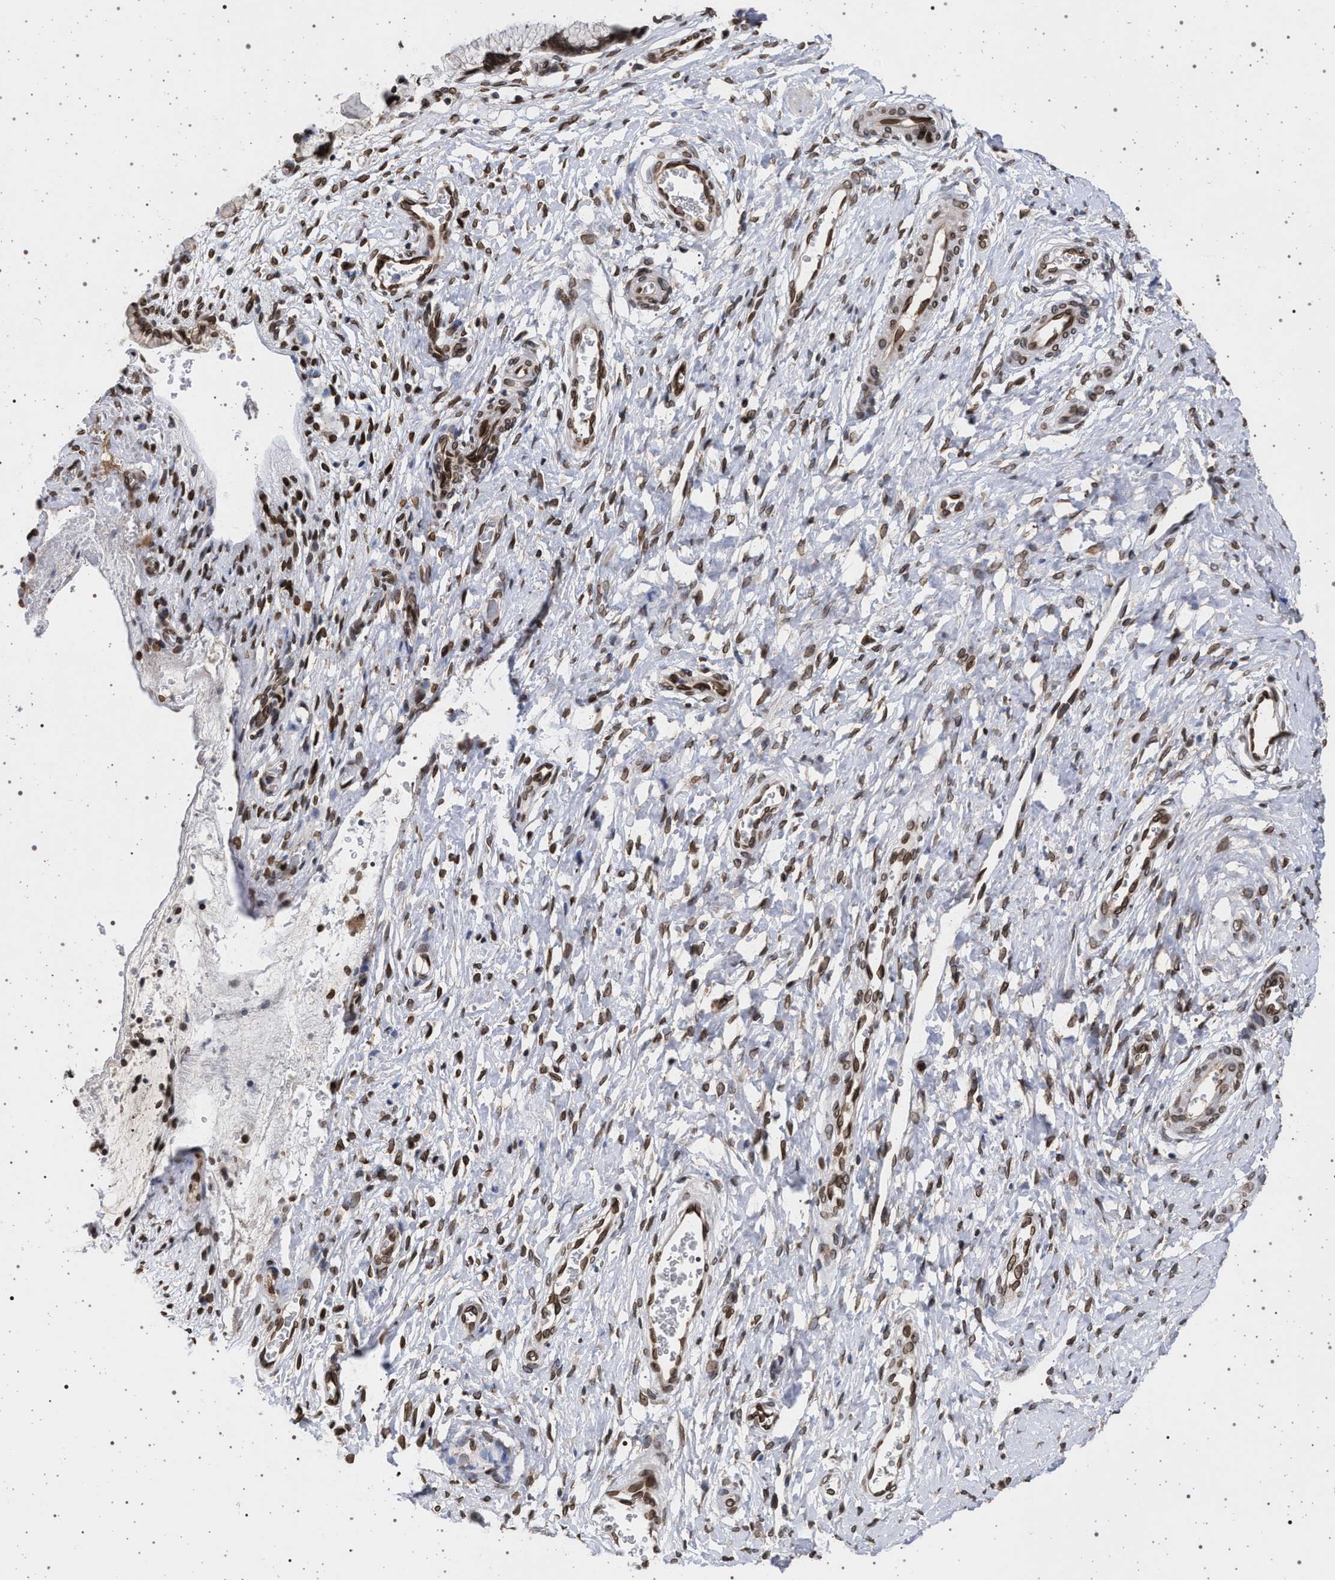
{"staining": {"intensity": "strong", "quantity": ">75%", "location": "nuclear"}, "tissue": "cervix", "cell_type": "Glandular cells", "image_type": "normal", "snomed": [{"axis": "morphology", "description": "Normal tissue, NOS"}, {"axis": "topography", "description": "Cervix"}], "caption": "Normal cervix was stained to show a protein in brown. There is high levels of strong nuclear expression in about >75% of glandular cells. (Brightfield microscopy of DAB IHC at high magnification).", "gene": "ING2", "patient": {"sex": "female", "age": 55}}